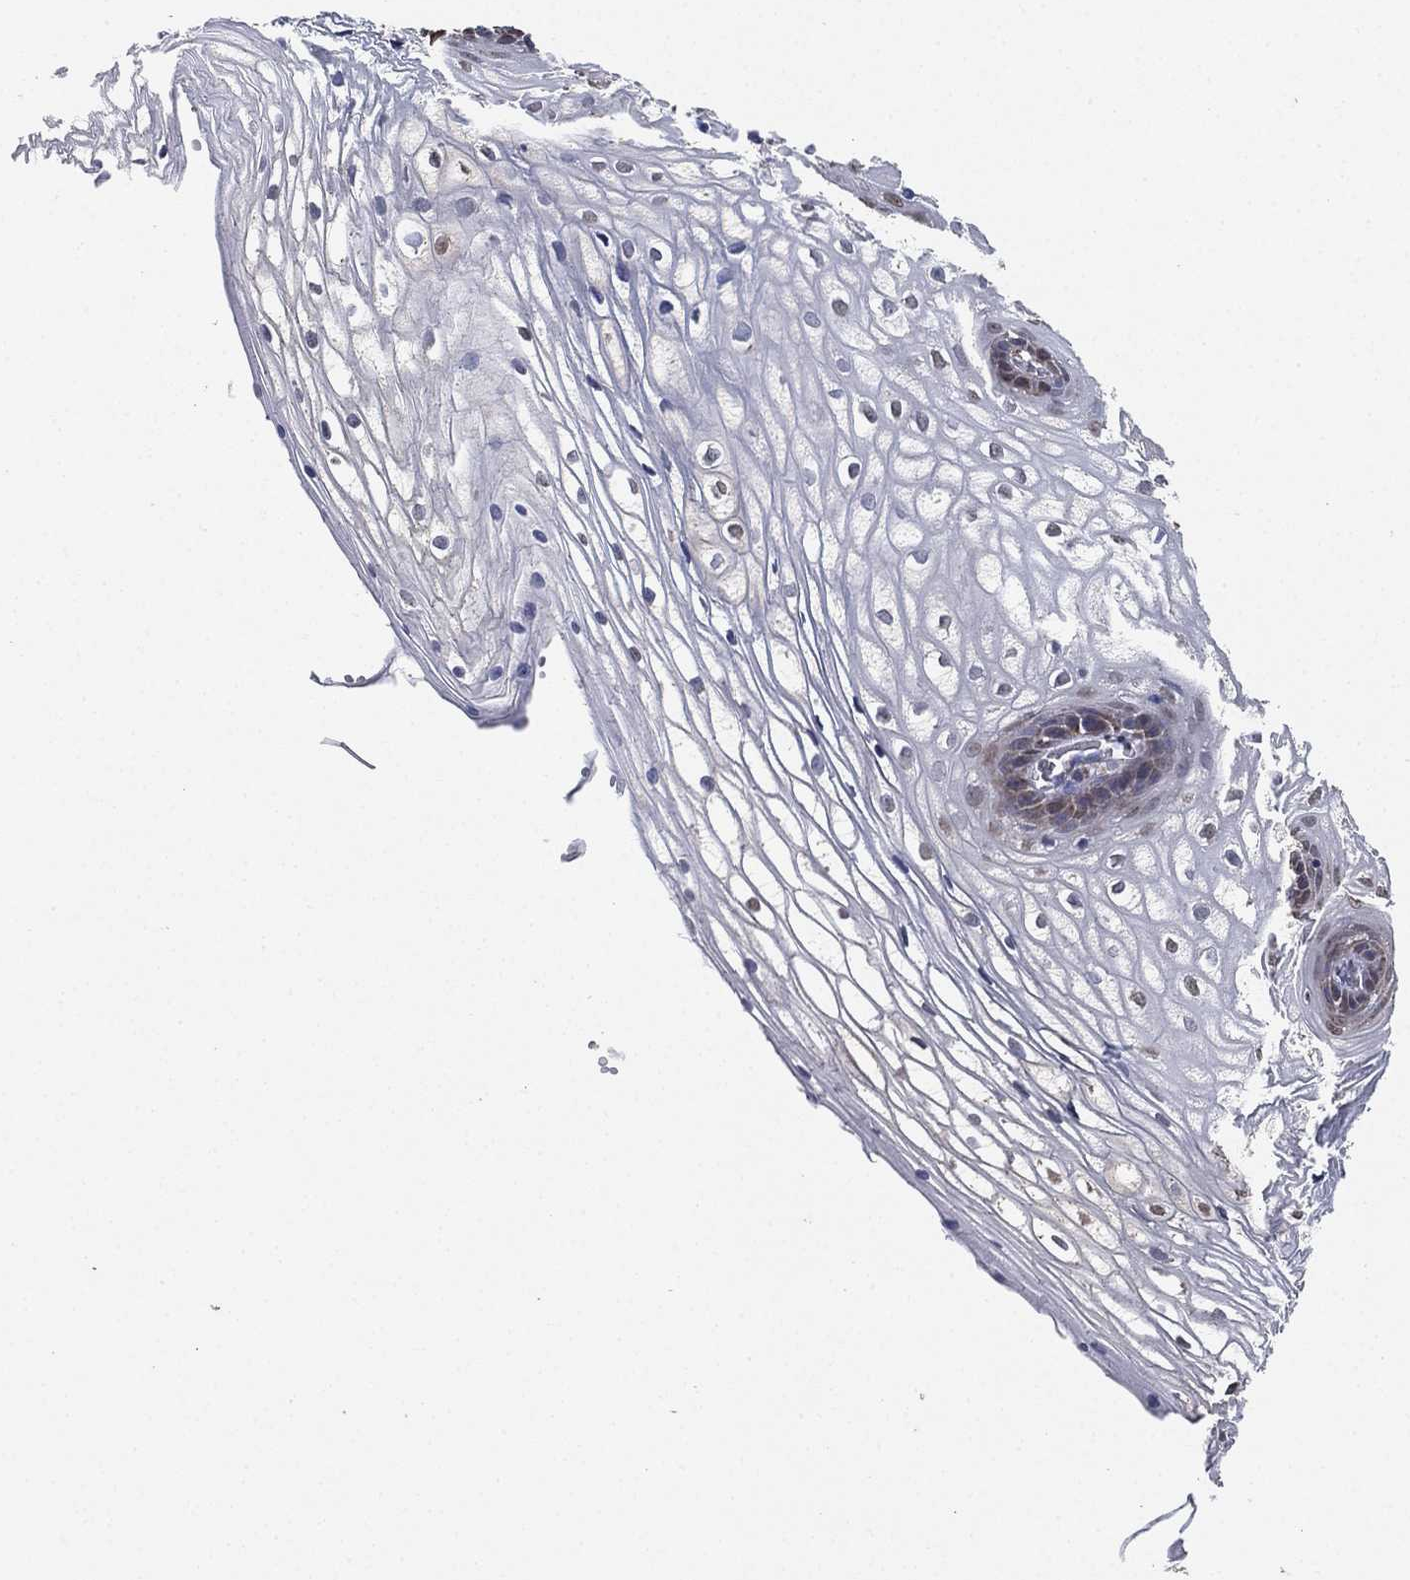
{"staining": {"intensity": "weak", "quantity": "25%-75%", "location": "nuclear"}, "tissue": "vagina", "cell_type": "Squamous epithelial cells", "image_type": "normal", "snomed": [{"axis": "morphology", "description": "Normal tissue, NOS"}, {"axis": "topography", "description": "Vagina"}], "caption": "About 25%-75% of squamous epithelial cells in benign human vagina display weak nuclear protein staining as visualized by brown immunohistochemical staining.", "gene": "ALDH7A1", "patient": {"sex": "female", "age": 34}}